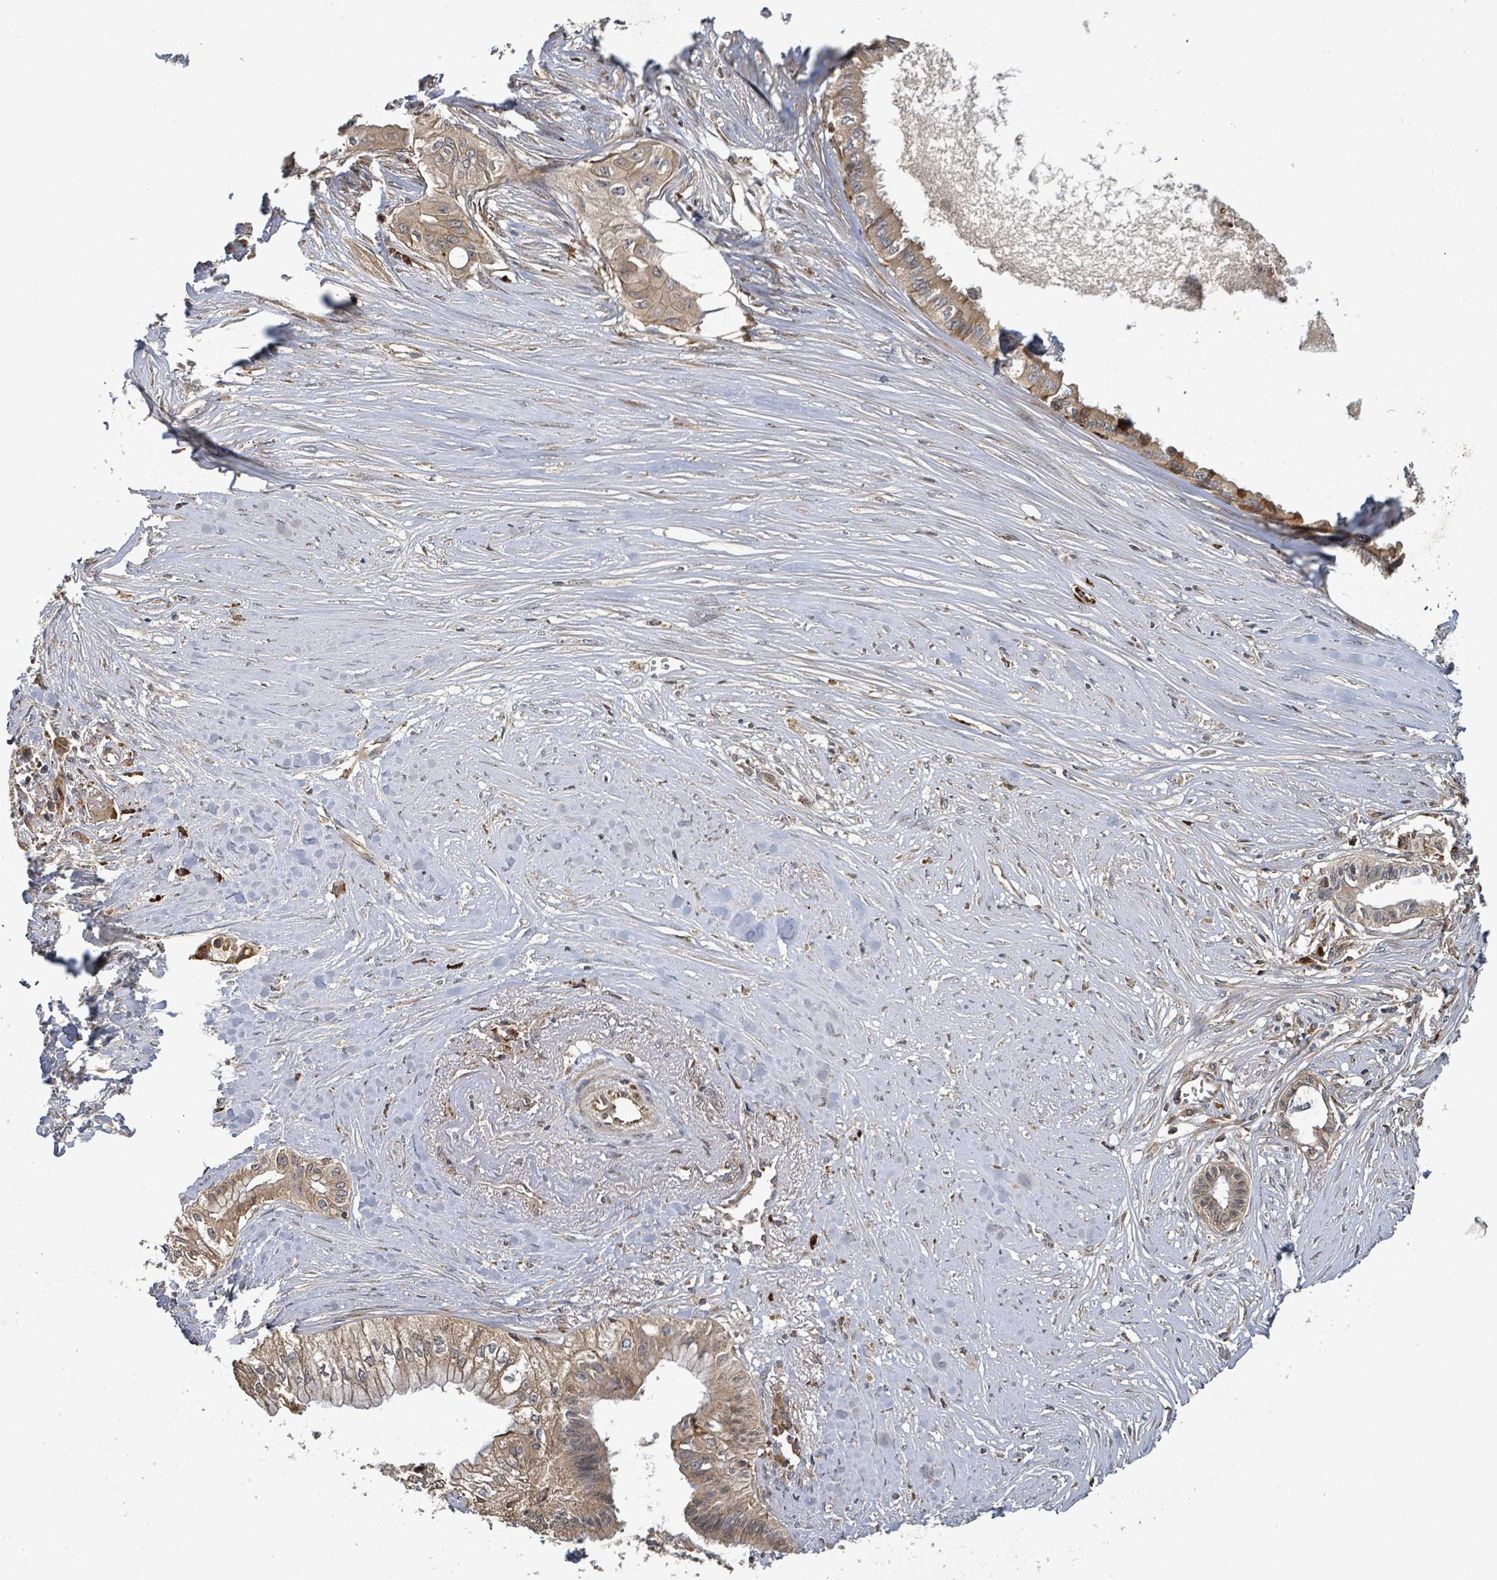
{"staining": {"intensity": "moderate", "quantity": ">75%", "location": "cytoplasmic/membranous"}, "tissue": "pancreatic cancer", "cell_type": "Tumor cells", "image_type": "cancer", "snomed": [{"axis": "morphology", "description": "Adenocarcinoma, NOS"}, {"axis": "topography", "description": "Pancreas"}], "caption": "IHC (DAB) staining of human adenocarcinoma (pancreatic) exhibits moderate cytoplasmic/membranous protein positivity in approximately >75% of tumor cells.", "gene": "STARD4", "patient": {"sex": "male", "age": 71}}